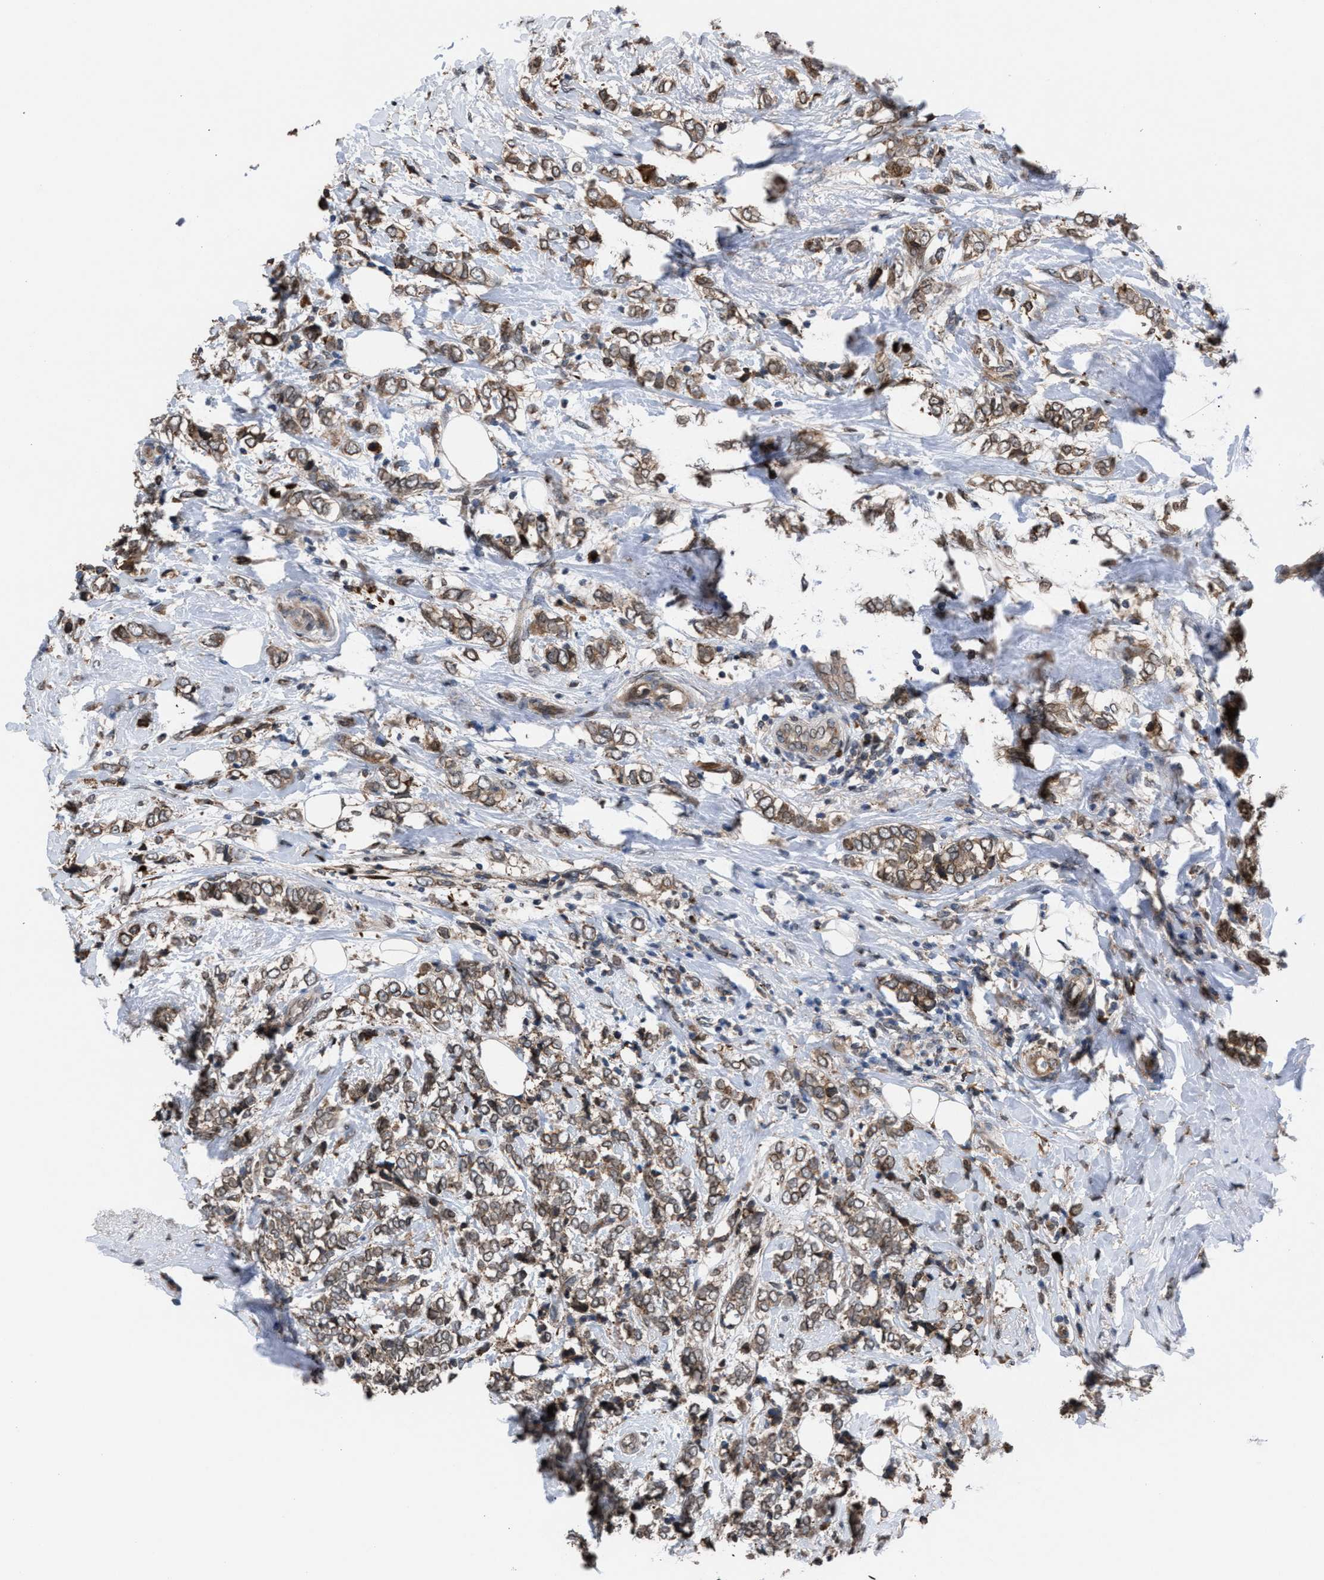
{"staining": {"intensity": "moderate", "quantity": ">75%", "location": "cytoplasmic/membranous"}, "tissue": "breast cancer", "cell_type": "Tumor cells", "image_type": "cancer", "snomed": [{"axis": "morphology", "description": "Normal tissue, NOS"}, {"axis": "morphology", "description": "Lobular carcinoma"}, {"axis": "topography", "description": "Breast"}], "caption": "Moderate cytoplasmic/membranous positivity for a protein is seen in approximately >75% of tumor cells of breast cancer using immunohistochemistry.", "gene": "TP53BP2", "patient": {"sex": "female", "age": 47}}